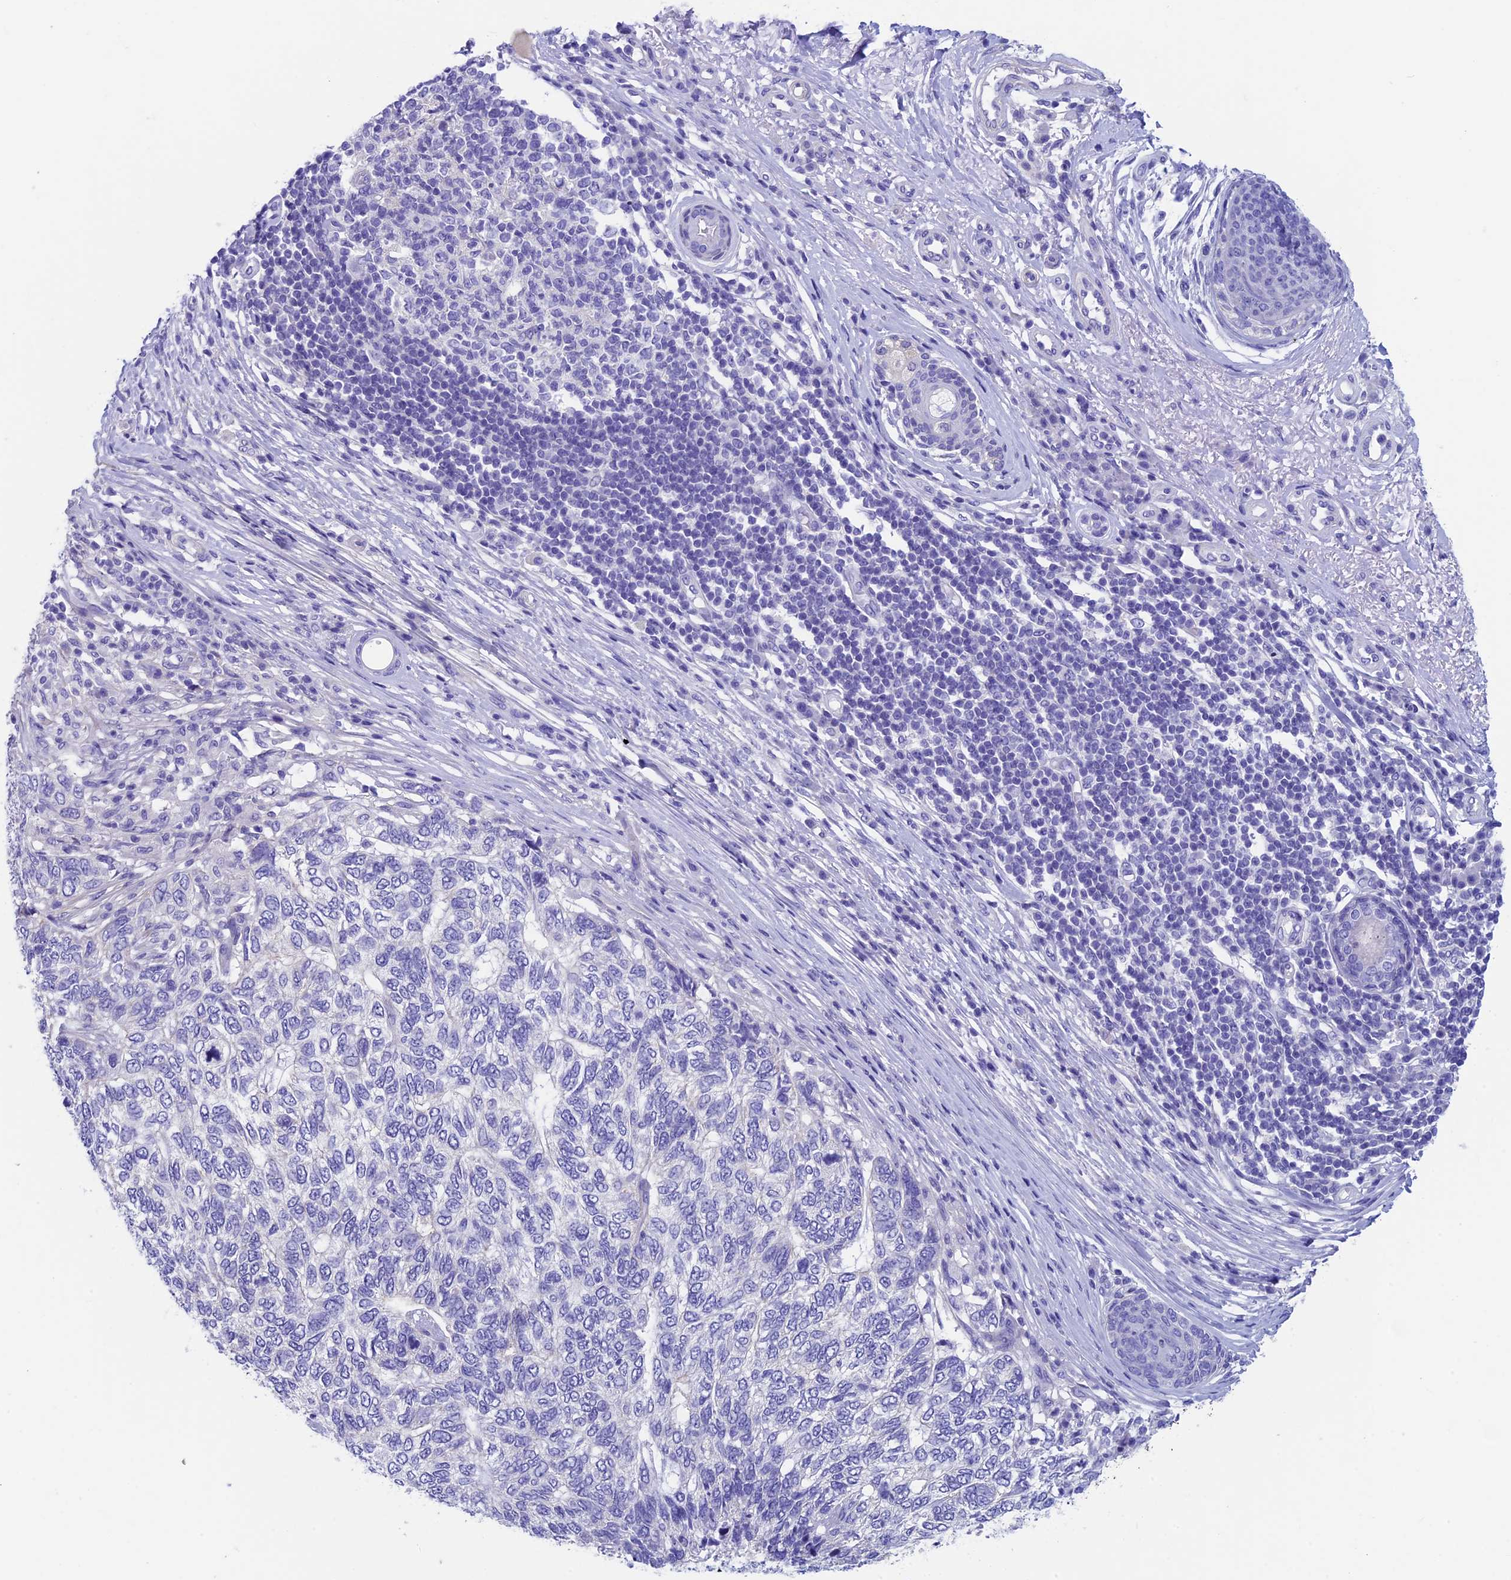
{"staining": {"intensity": "negative", "quantity": "none", "location": "none"}, "tissue": "skin cancer", "cell_type": "Tumor cells", "image_type": "cancer", "snomed": [{"axis": "morphology", "description": "Basal cell carcinoma"}, {"axis": "topography", "description": "Skin"}], "caption": "Skin cancer (basal cell carcinoma) was stained to show a protein in brown. There is no significant positivity in tumor cells. (DAB immunohistochemistry (IHC) with hematoxylin counter stain).", "gene": "ADH7", "patient": {"sex": "female", "age": 65}}